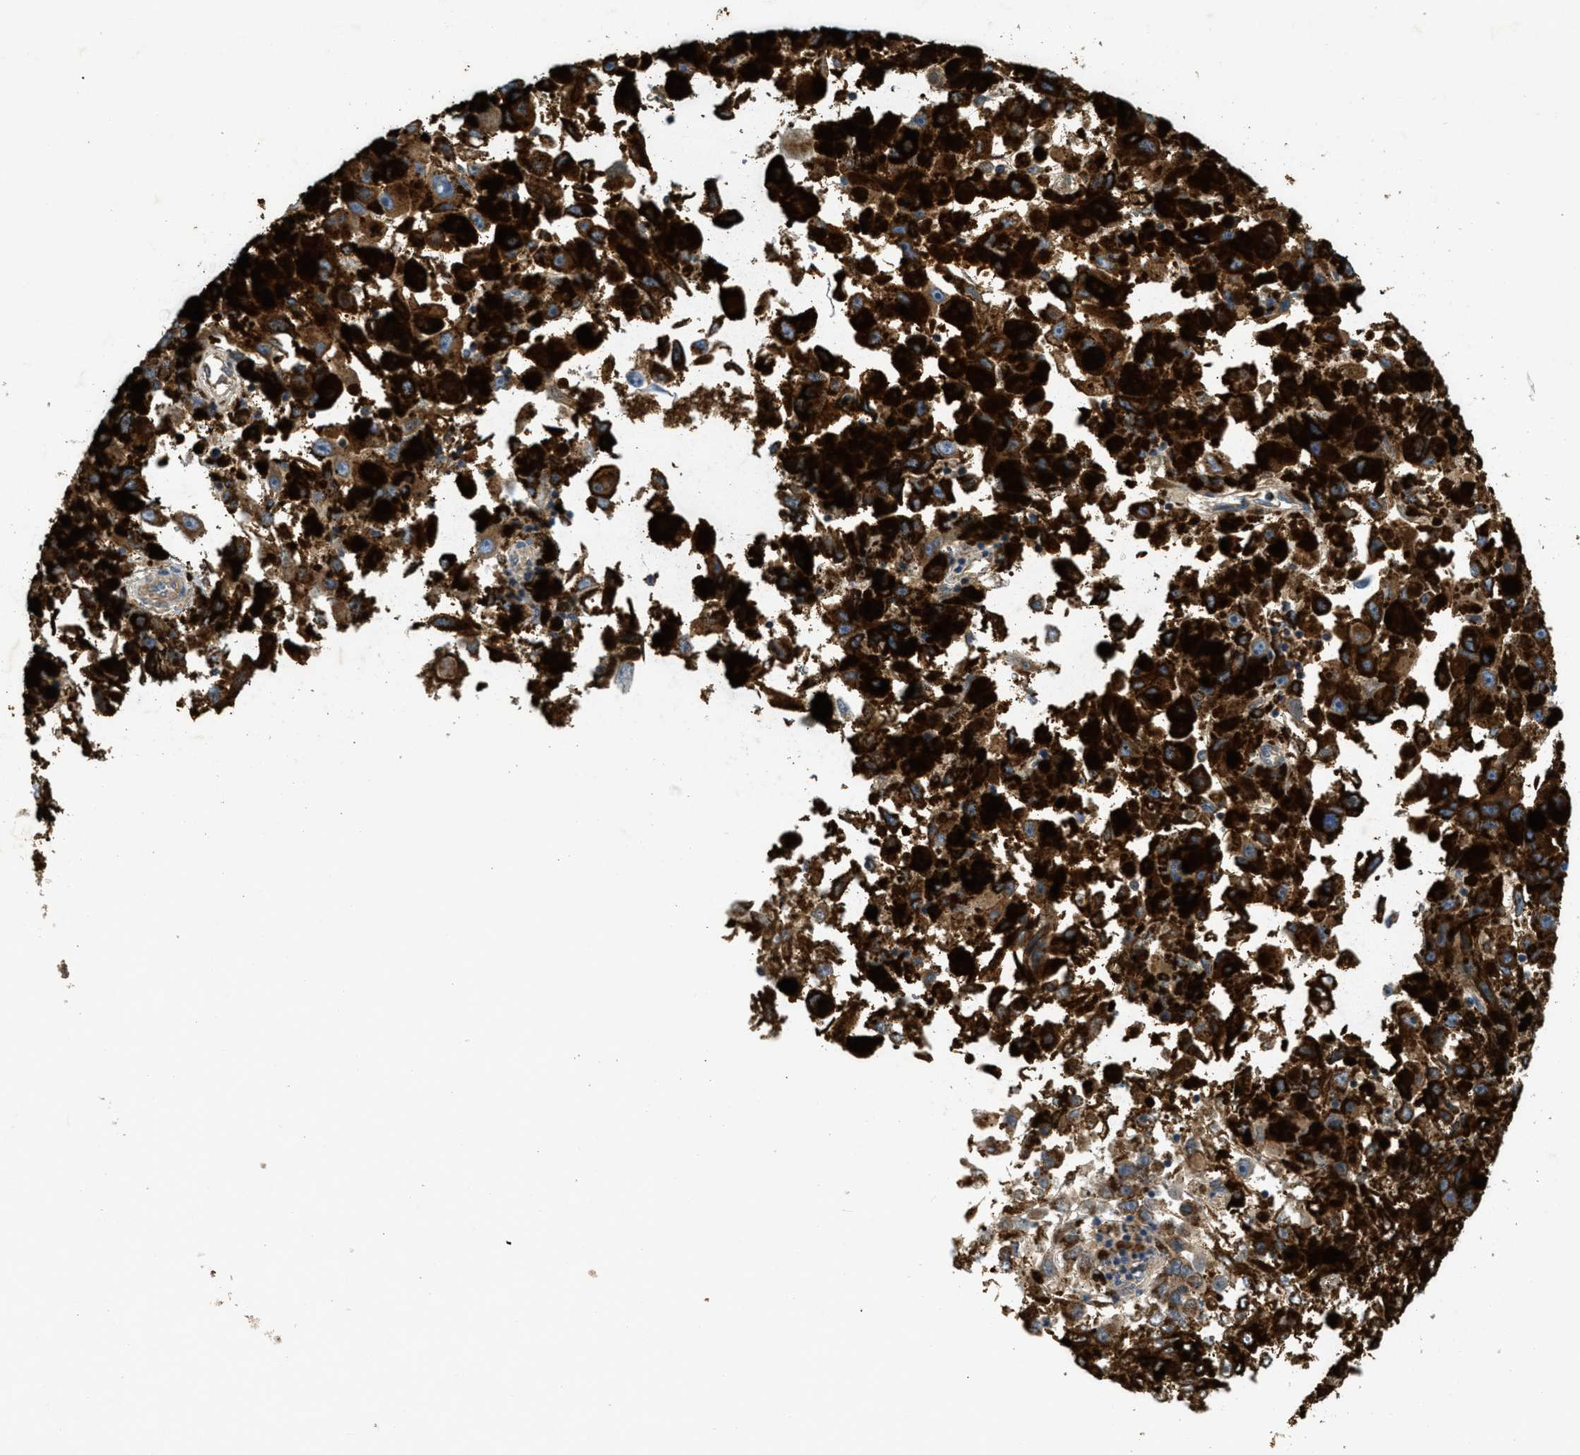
{"staining": {"intensity": "strong", "quantity": ">75%", "location": "cytoplasmic/membranous"}, "tissue": "melanoma", "cell_type": "Tumor cells", "image_type": "cancer", "snomed": [{"axis": "morphology", "description": "Malignant melanoma, NOS"}, {"axis": "topography", "description": "Skin"}], "caption": "The photomicrograph exhibits staining of melanoma, revealing strong cytoplasmic/membranous protein staining (brown color) within tumor cells.", "gene": "BTN3A1", "patient": {"sex": "female", "age": 104}}